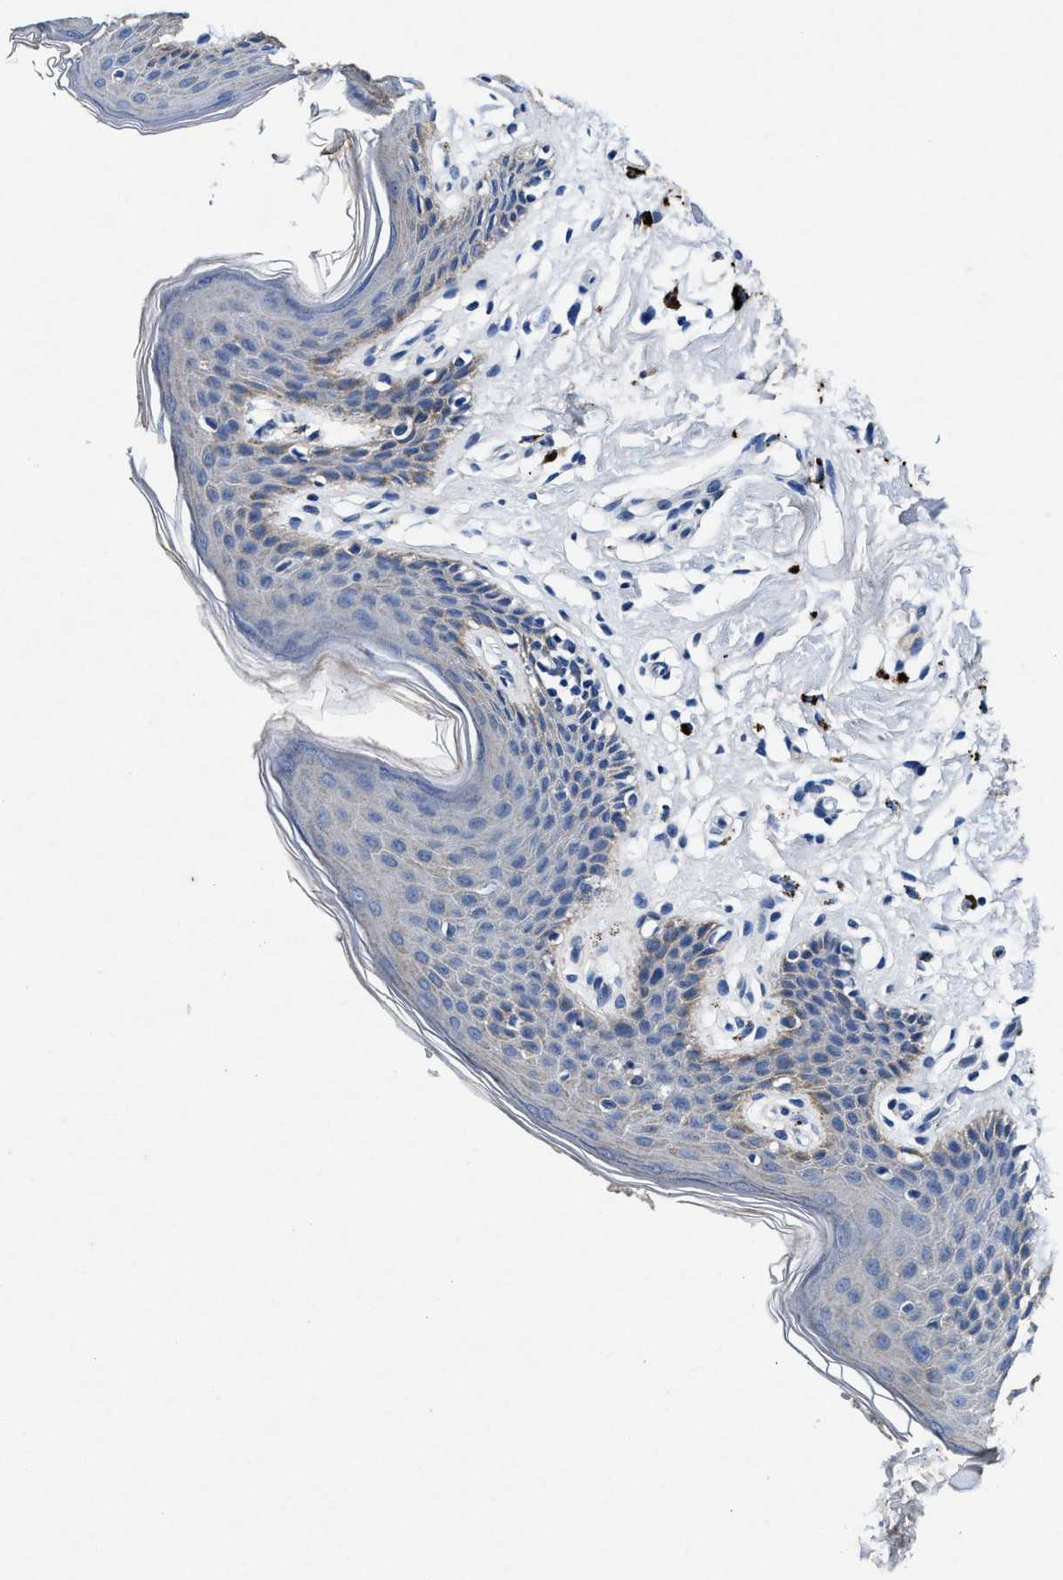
{"staining": {"intensity": "weak", "quantity": "<25%", "location": "cytoplasmic/membranous"}, "tissue": "skin", "cell_type": "Epidermal cells", "image_type": "normal", "snomed": [{"axis": "morphology", "description": "Normal tissue, NOS"}, {"axis": "topography", "description": "Vulva"}], "caption": "The histopathology image reveals no significant positivity in epidermal cells of skin. (DAB immunohistochemistry with hematoxylin counter stain).", "gene": "SLC8A1", "patient": {"sex": "female", "age": 66}}